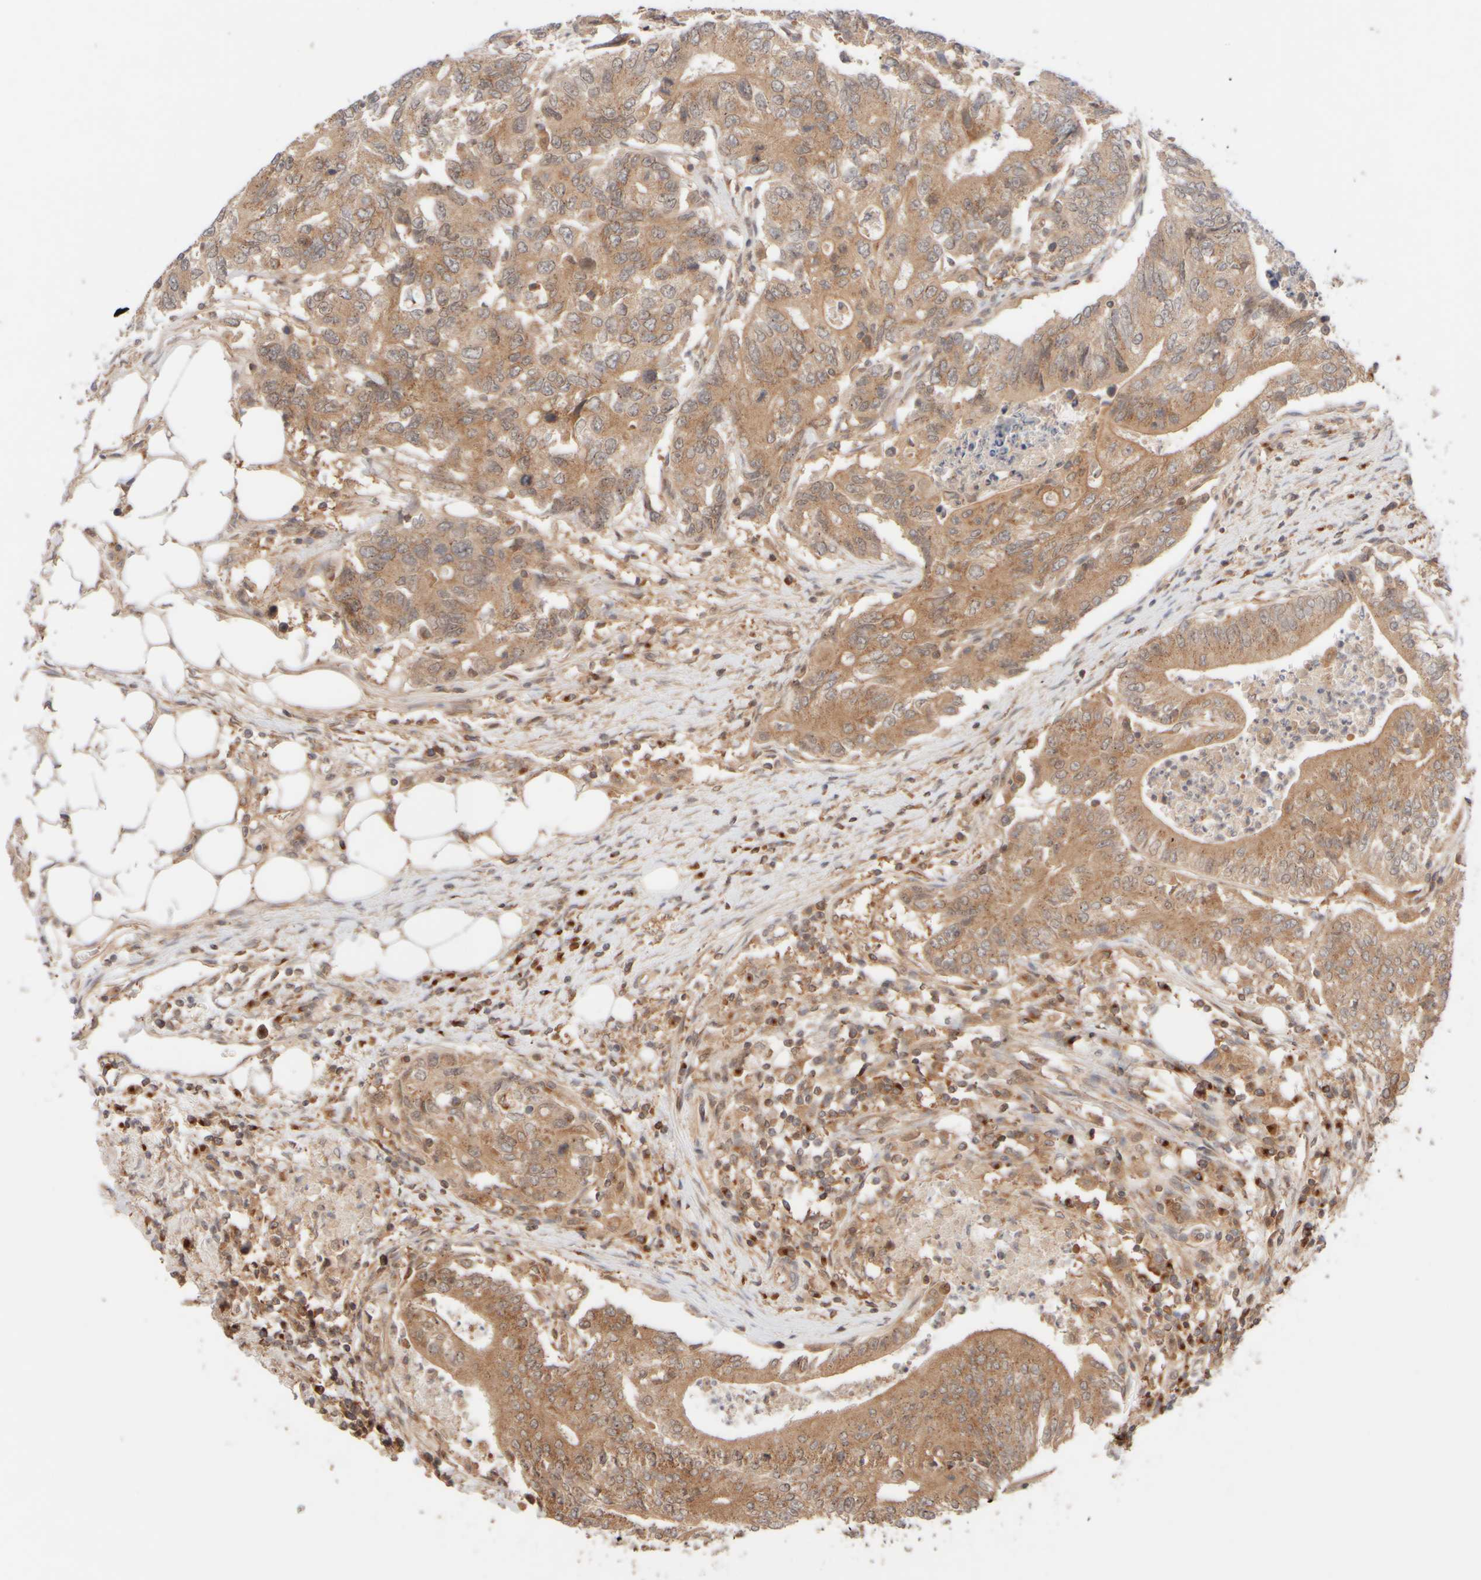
{"staining": {"intensity": "moderate", "quantity": ">75%", "location": "cytoplasmic/membranous"}, "tissue": "colorectal cancer", "cell_type": "Tumor cells", "image_type": "cancer", "snomed": [{"axis": "morphology", "description": "Adenocarcinoma, NOS"}, {"axis": "topography", "description": "Colon"}], "caption": "Moderate cytoplasmic/membranous staining for a protein is present in approximately >75% of tumor cells of colorectal adenocarcinoma using IHC.", "gene": "RABEP1", "patient": {"sex": "female", "age": 77}}